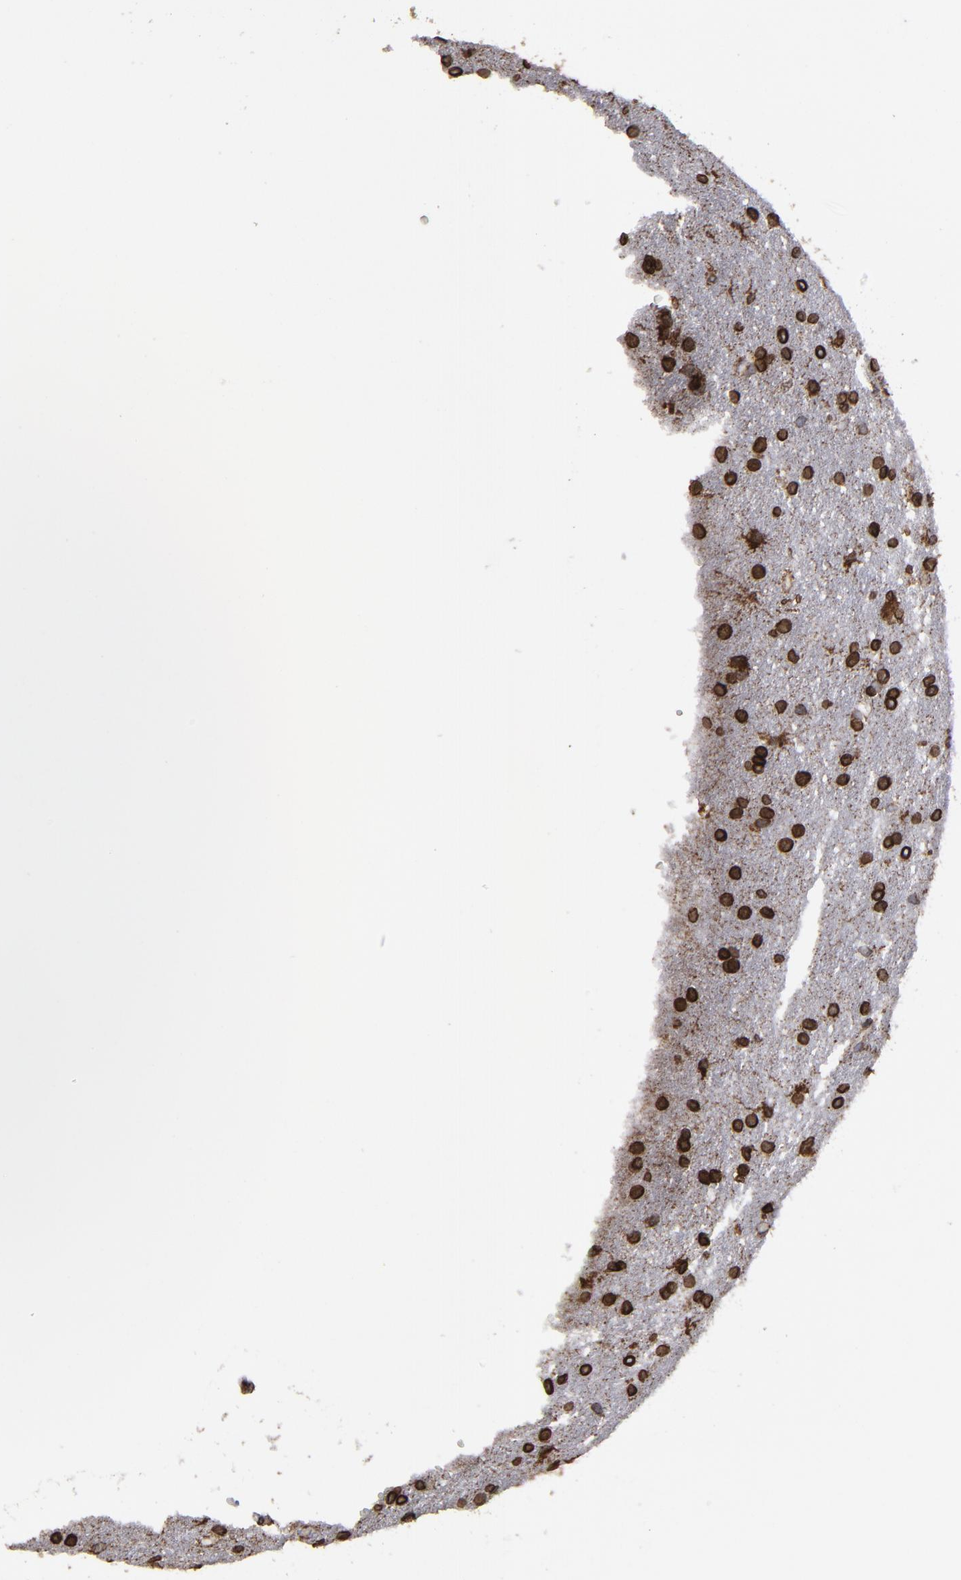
{"staining": {"intensity": "strong", "quantity": "25%-75%", "location": "cytoplasmic/membranous"}, "tissue": "glioma", "cell_type": "Tumor cells", "image_type": "cancer", "snomed": [{"axis": "morphology", "description": "Glioma, malignant, Low grade"}, {"axis": "topography", "description": "Brain"}], "caption": "DAB (3,3'-diaminobenzidine) immunohistochemical staining of malignant low-grade glioma demonstrates strong cytoplasmic/membranous protein staining in about 25%-75% of tumor cells.", "gene": "ERLIN2", "patient": {"sex": "female", "age": 32}}